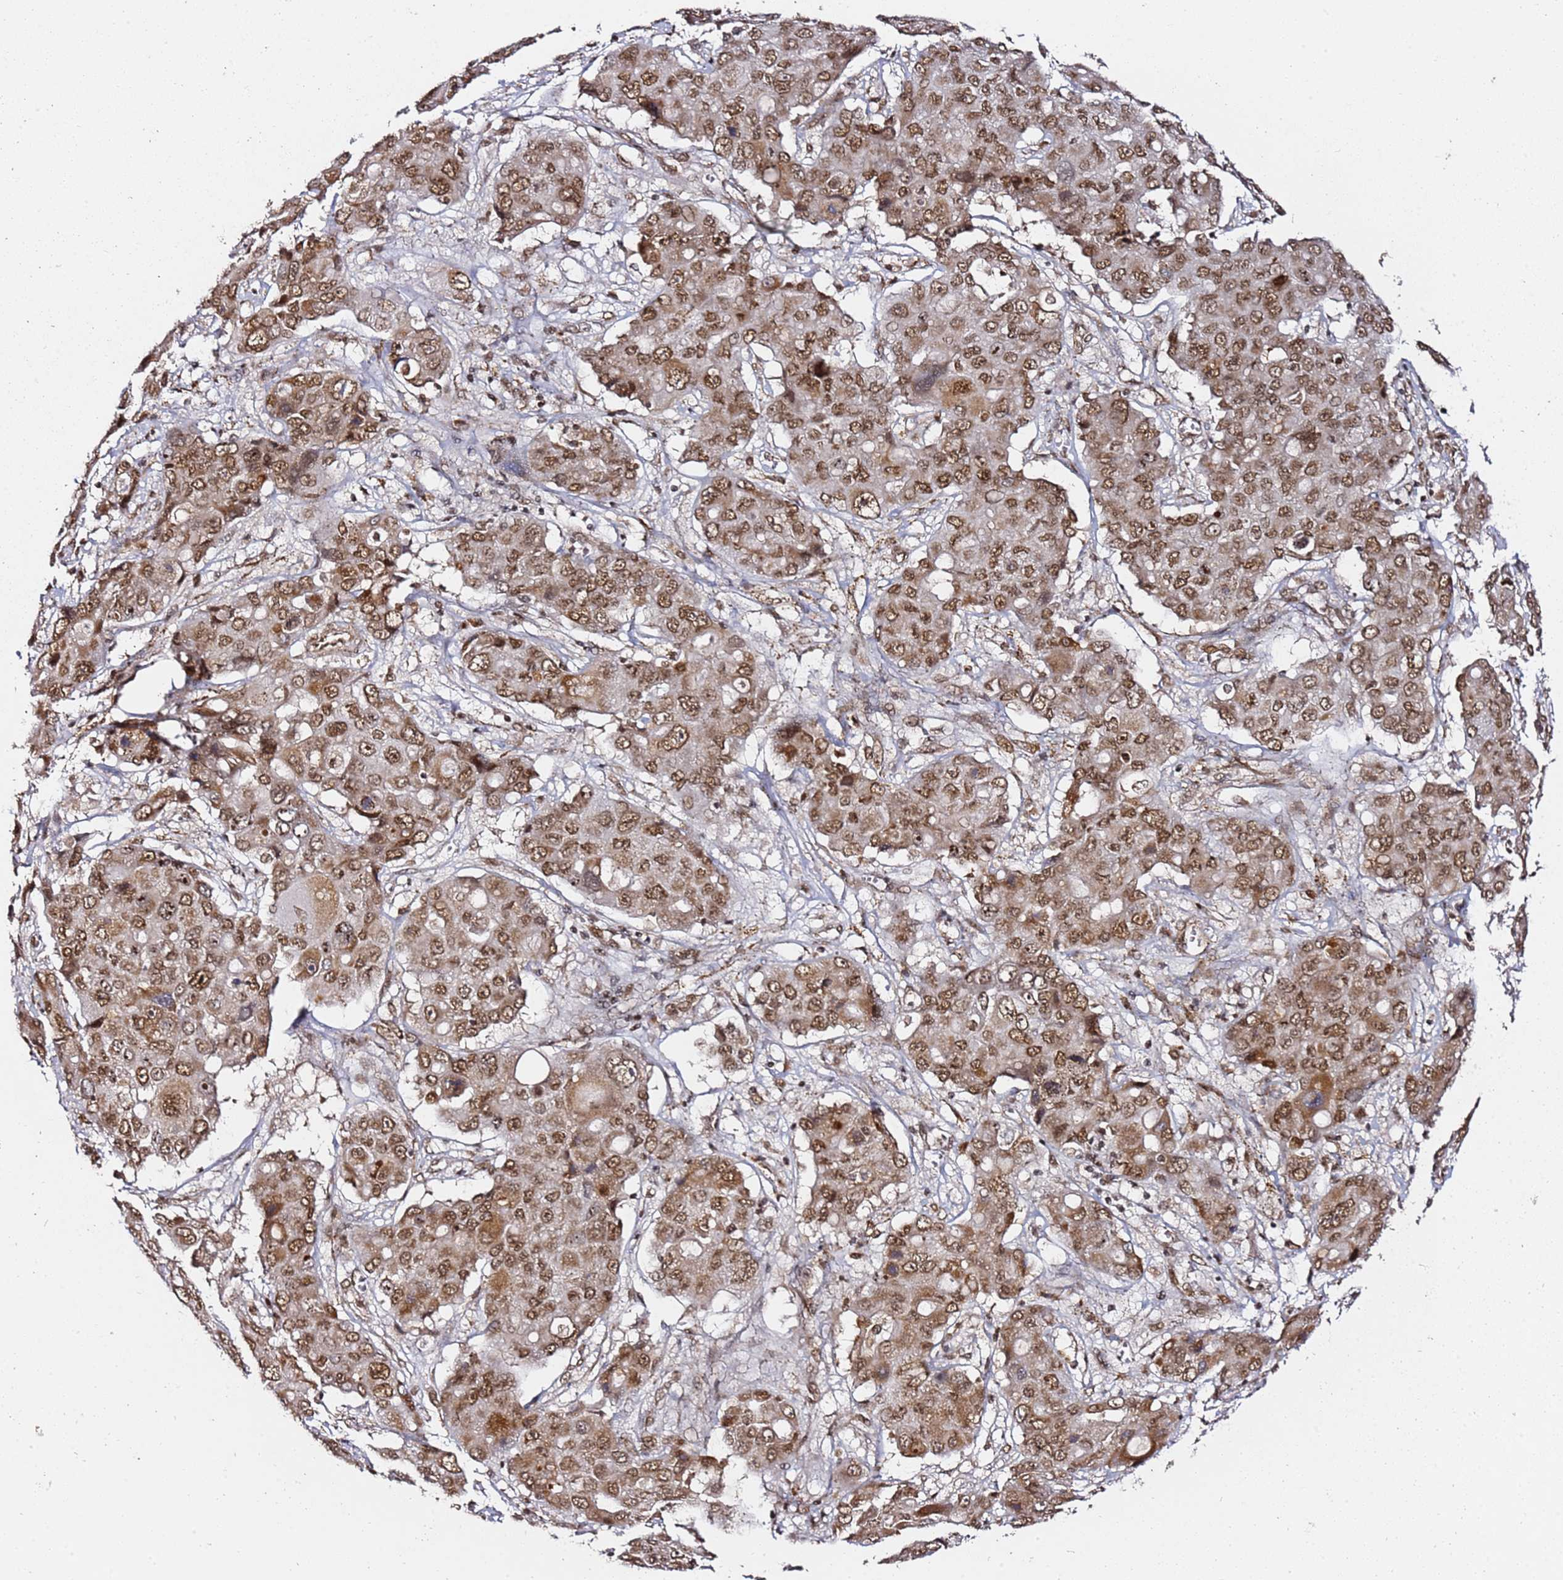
{"staining": {"intensity": "moderate", "quantity": ">75%", "location": "nuclear"}, "tissue": "liver cancer", "cell_type": "Tumor cells", "image_type": "cancer", "snomed": [{"axis": "morphology", "description": "Cholangiocarcinoma"}, {"axis": "topography", "description": "Liver"}], "caption": "This histopathology image demonstrates immunohistochemistry staining of human liver cancer (cholangiocarcinoma), with medium moderate nuclear positivity in about >75% of tumor cells.", "gene": "TP53AIP1", "patient": {"sex": "male", "age": 67}}